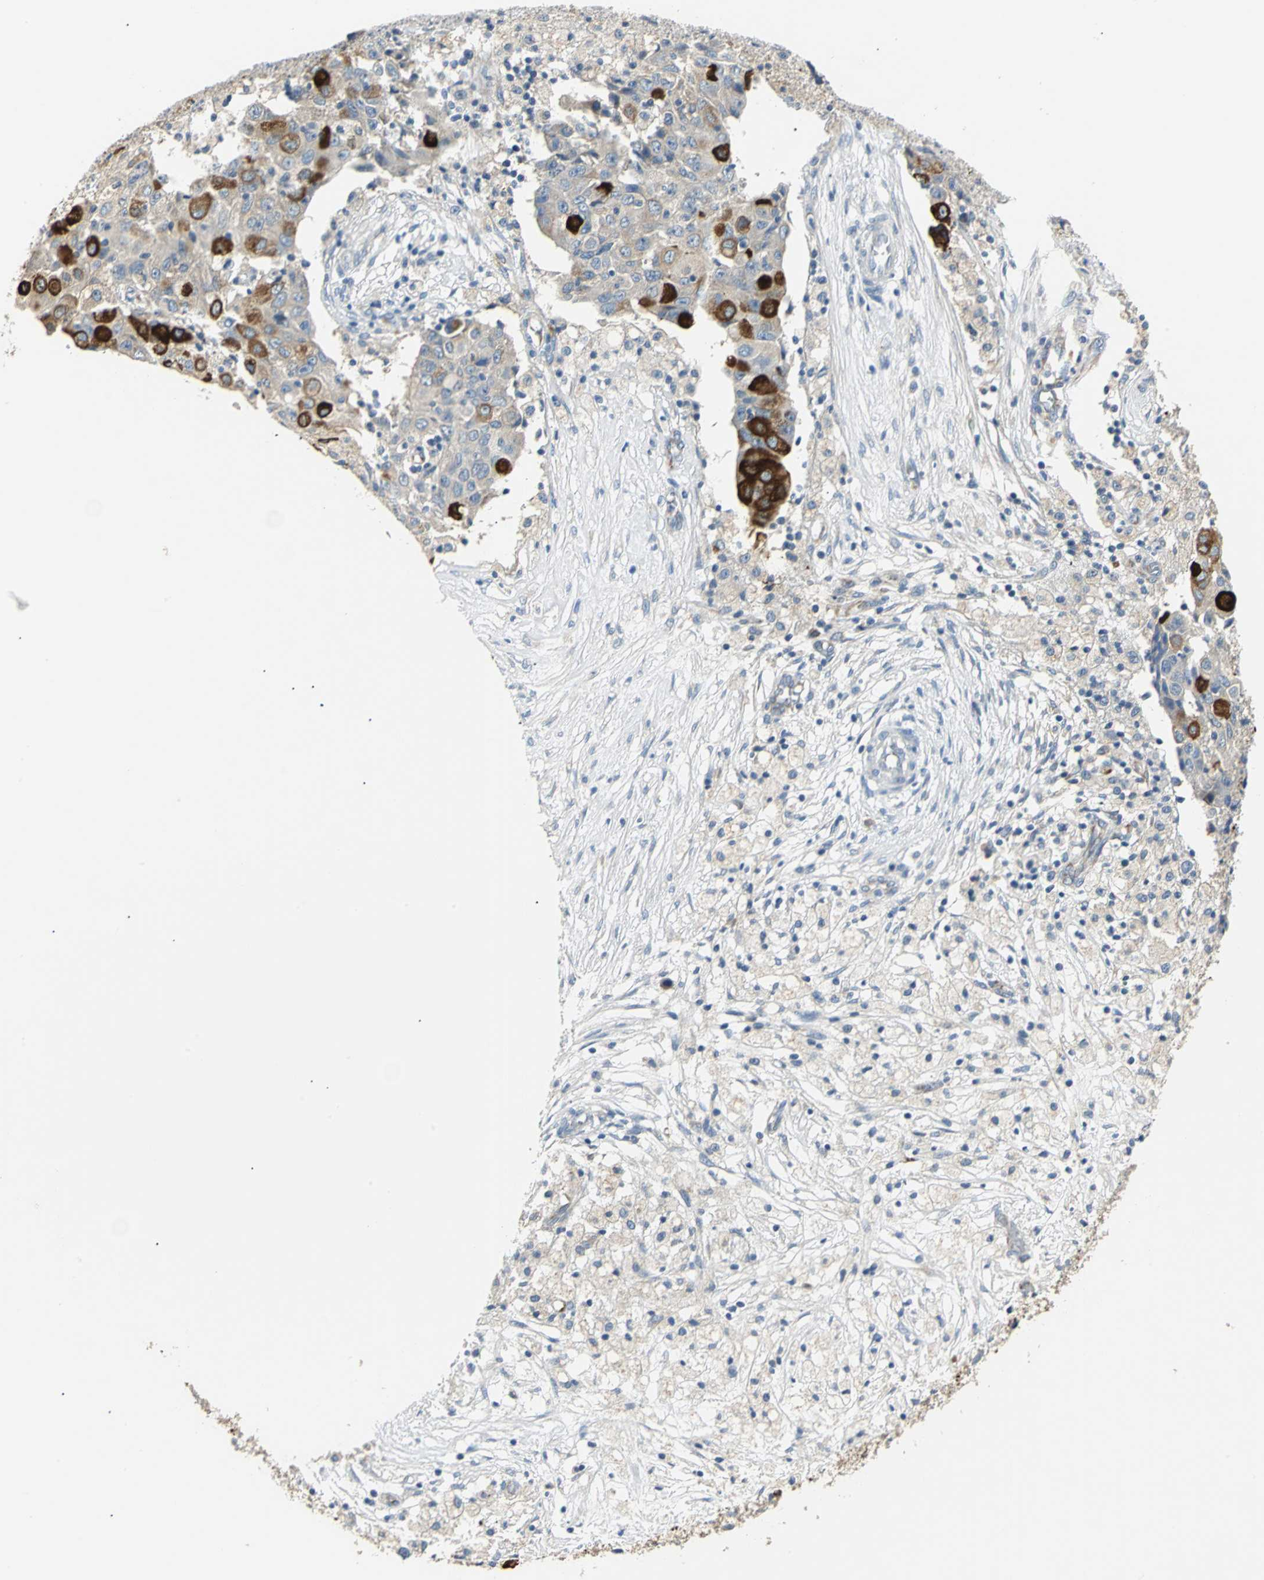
{"staining": {"intensity": "weak", "quantity": "25%-75%", "location": "cytoplasmic/membranous"}, "tissue": "ovarian cancer", "cell_type": "Tumor cells", "image_type": "cancer", "snomed": [{"axis": "morphology", "description": "Carcinoma, endometroid"}, {"axis": "topography", "description": "Ovary"}], "caption": "The immunohistochemical stain labels weak cytoplasmic/membranous positivity in tumor cells of ovarian endometroid carcinoma tissue.", "gene": "B3GNT2", "patient": {"sex": "female", "age": 42}}